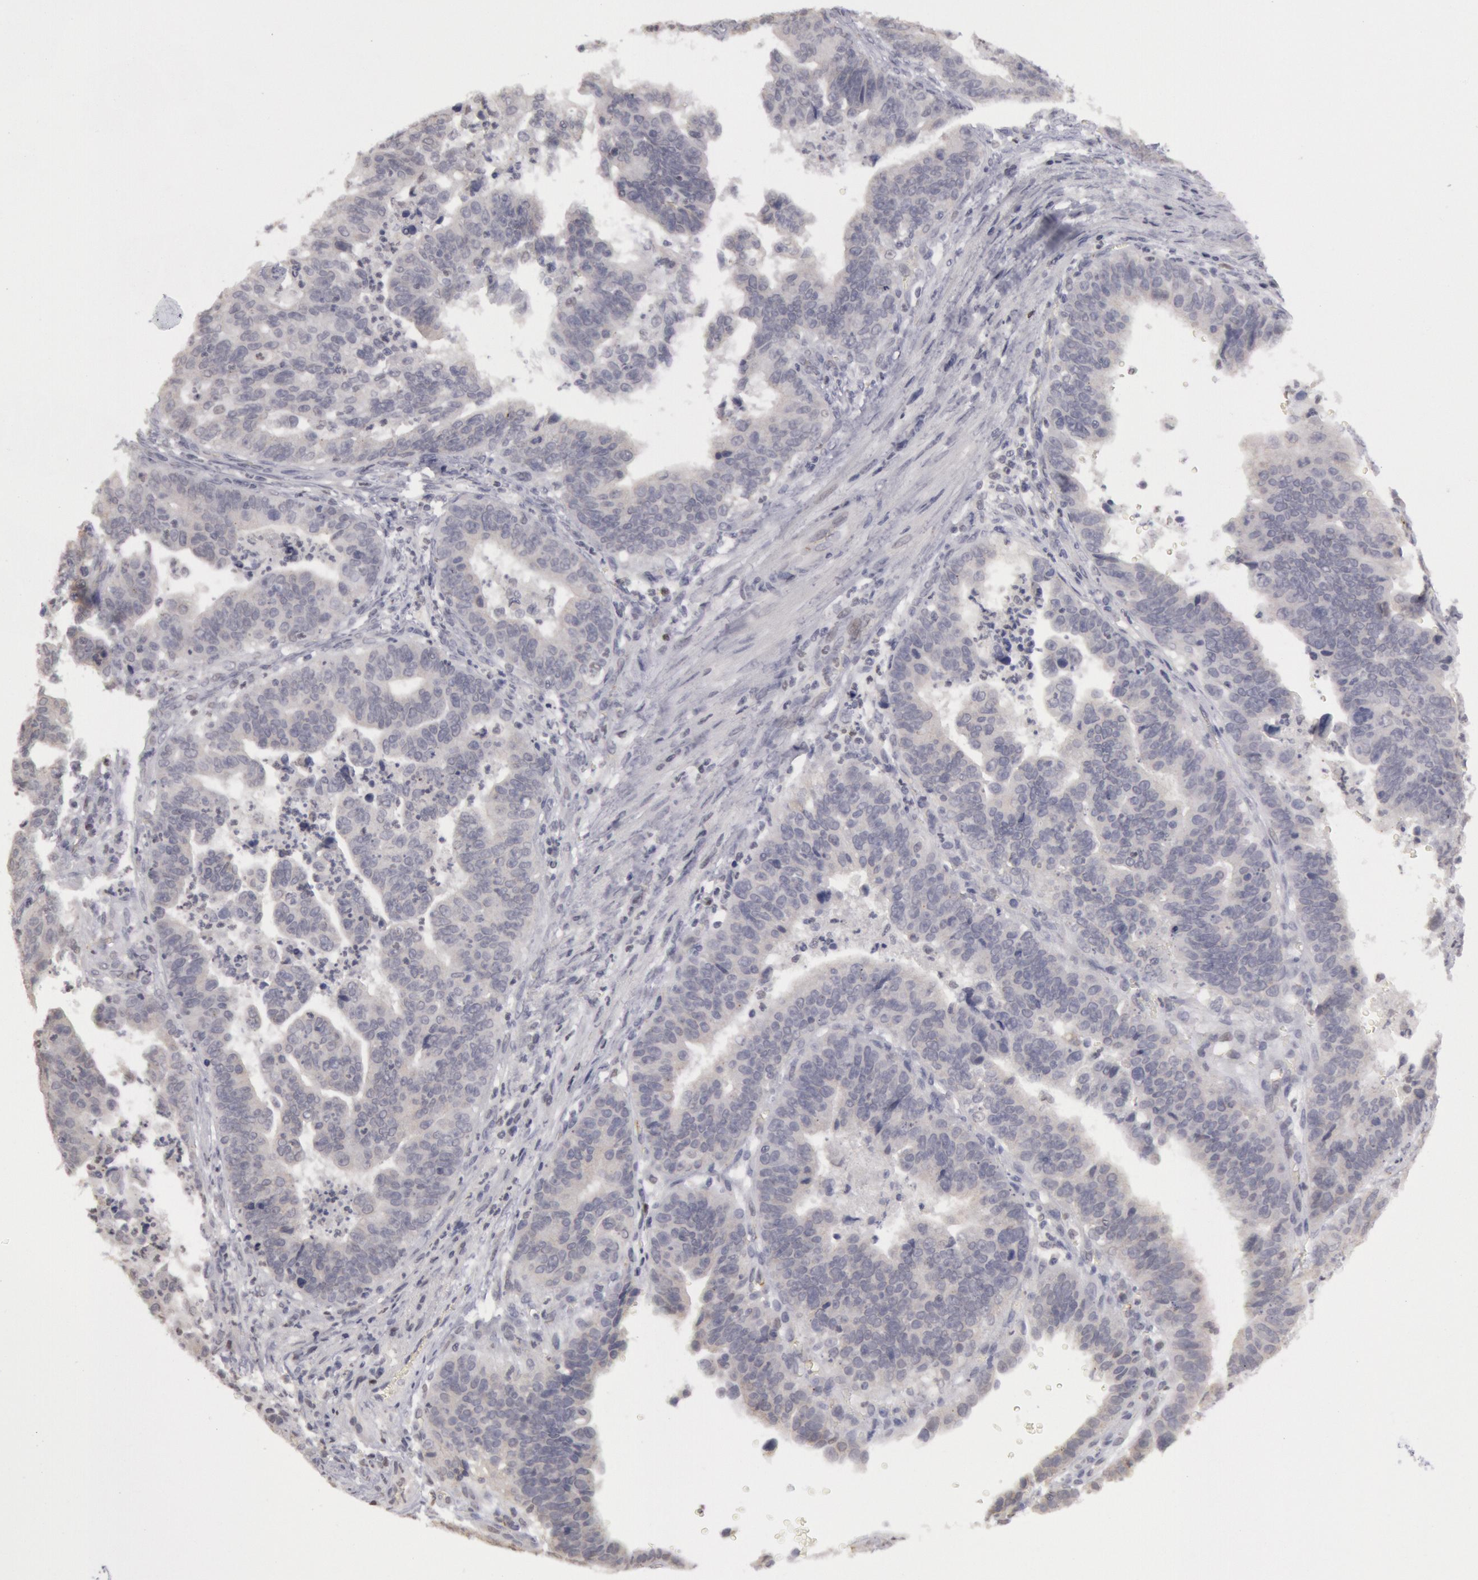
{"staining": {"intensity": "negative", "quantity": "none", "location": "none"}, "tissue": "stomach cancer", "cell_type": "Tumor cells", "image_type": "cancer", "snomed": [{"axis": "morphology", "description": "Adenocarcinoma, NOS"}, {"axis": "topography", "description": "Stomach, upper"}], "caption": "Immunohistochemical staining of human stomach cancer (adenocarcinoma) shows no significant staining in tumor cells.", "gene": "RIMBP3C", "patient": {"sex": "female", "age": 50}}